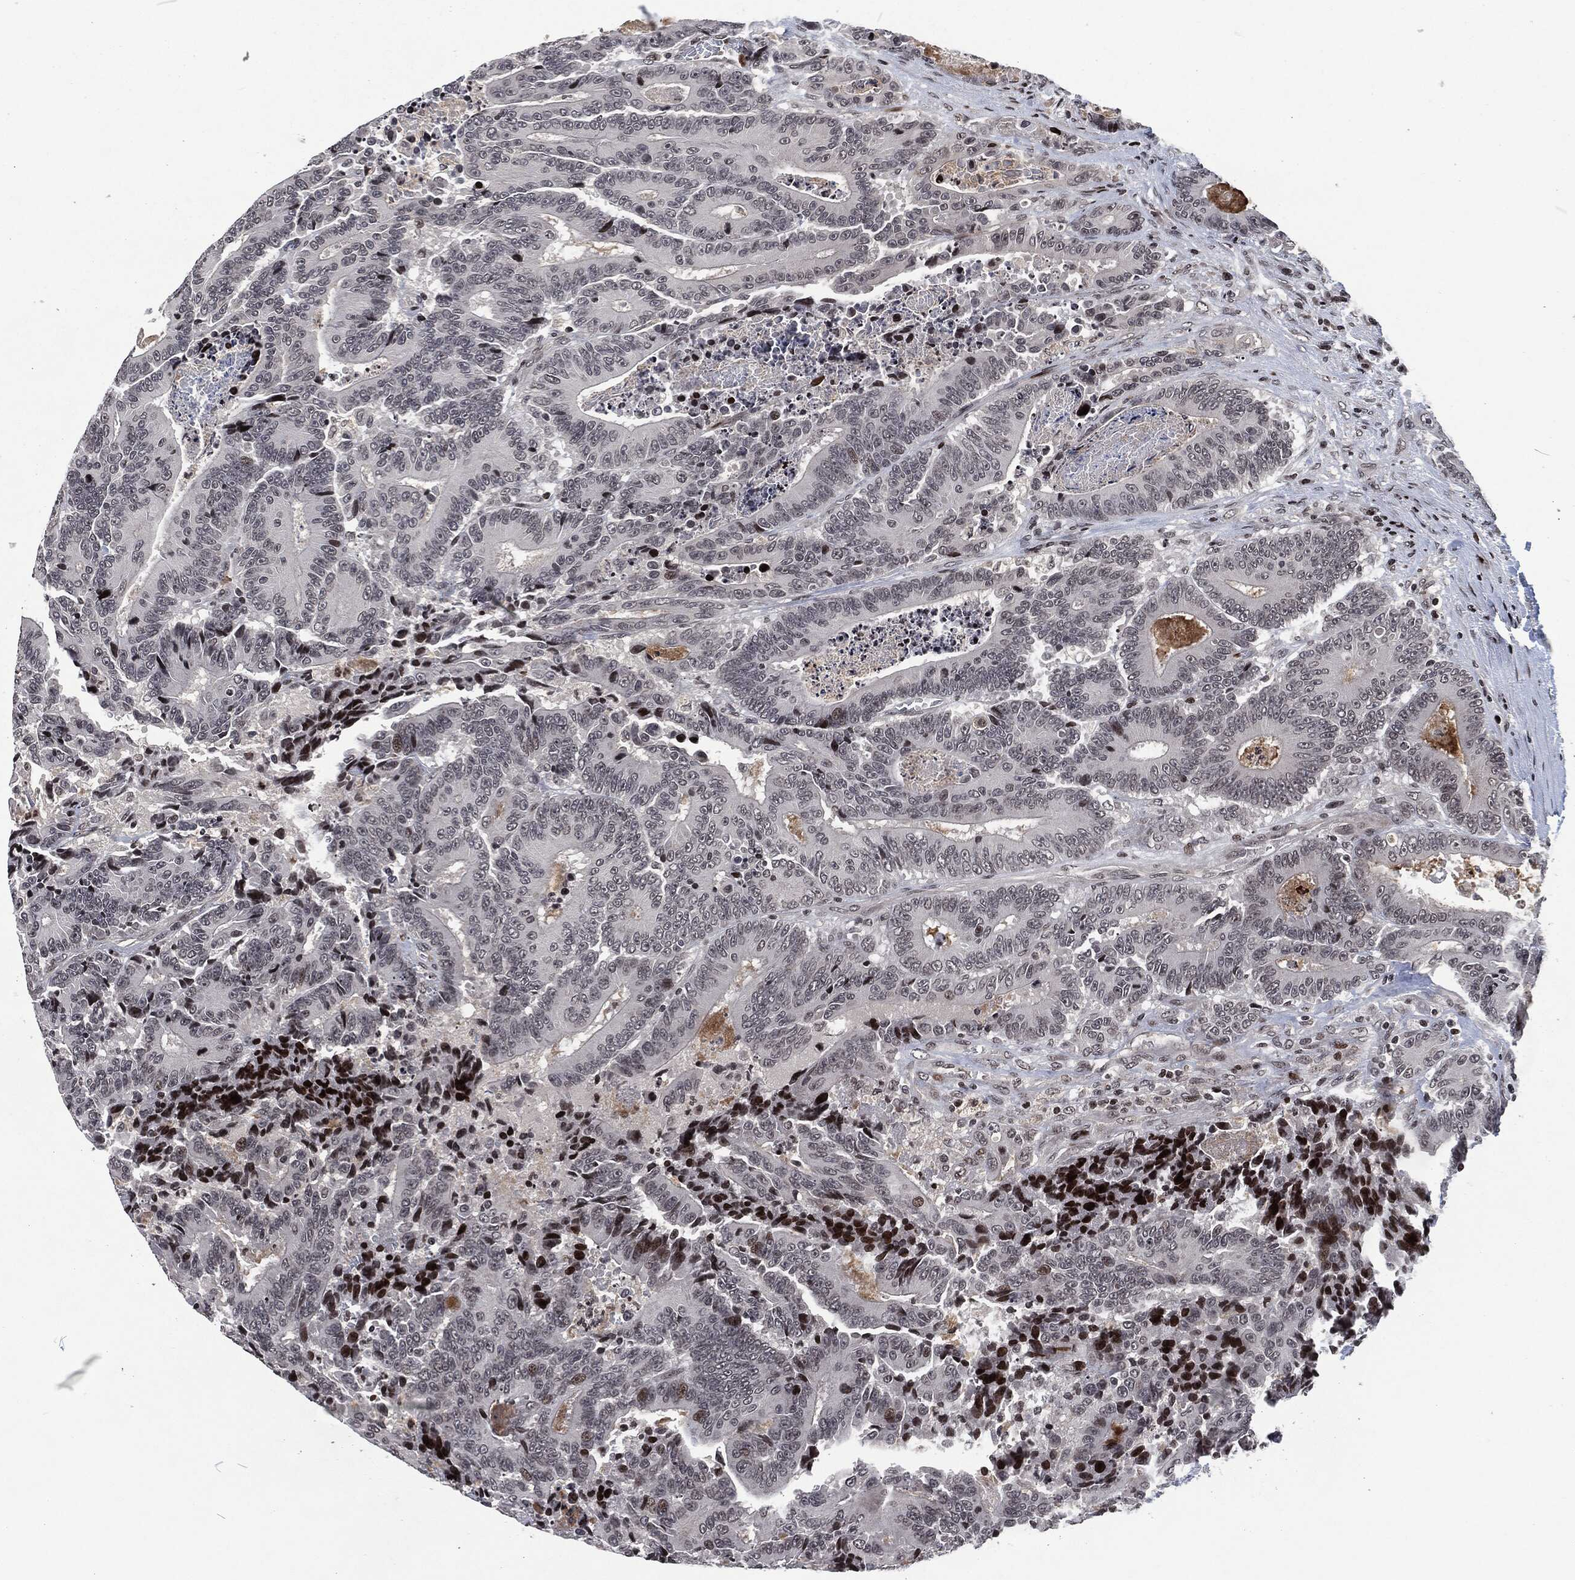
{"staining": {"intensity": "strong", "quantity": "<25%", "location": "nuclear"}, "tissue": "colorectal cancer", "cell_type": "Tumor cells", "image_type": "cancer", "snomed": [{"axis": "morphology", "description": "Adenocarcinoma, NOS"}, {"axis": "topography", "description": "Colon"}], "caption": "High-magnification brightfield microscopy of adenocarcinoma (colorectal) stained with DAB (3,3'-diaminobenzidine) (brown) and counterstained with hematoxylin (blue). tumor cells exhibit strong nuclear positivity is identified in approximately<25% of cells.", "gene": "EGFR", "patient": {"sex": "male", "age": 83}}